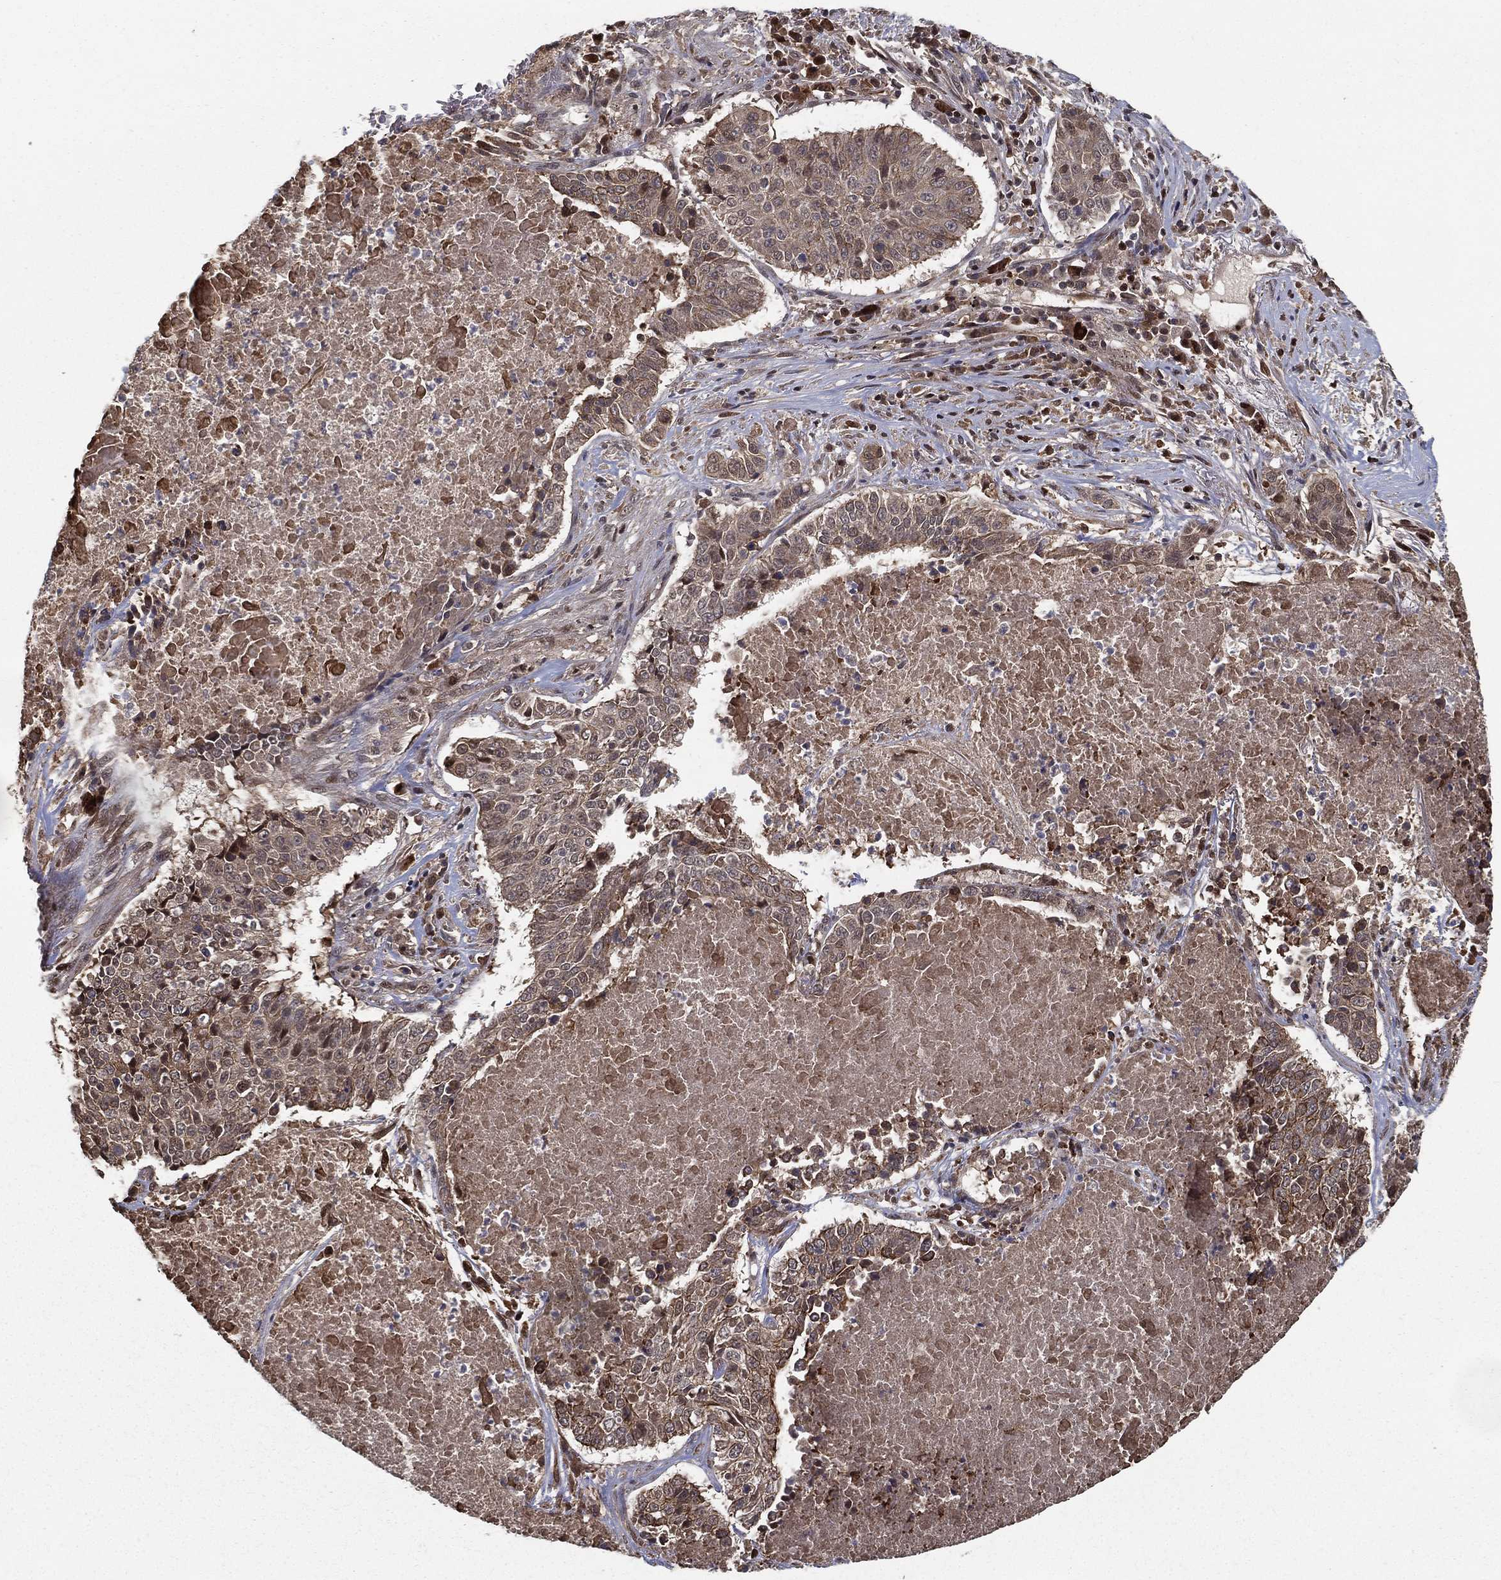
{"staining": {"intensity": "moderate", "quantity": "<25%", "location": "cytoplasmic/membranous"}, "tissue": "lung cancer", "cell_type": "Tumor cells", "image_type": "cancer", "snomed": [{"axis": "morphology", "description": "Squamous cell carcinoma, NOS"}, {"axis": "topography", "description": "Lung"}], "caption": "Immunohistochemical staining of squamous cell carcinoma (lung) reveals moderate cytoplasmic/membranous protein positivity in about <25% of tumor cells.", "gene": "SLC6A6", "patient": {"sex": "male", "age": 64}}